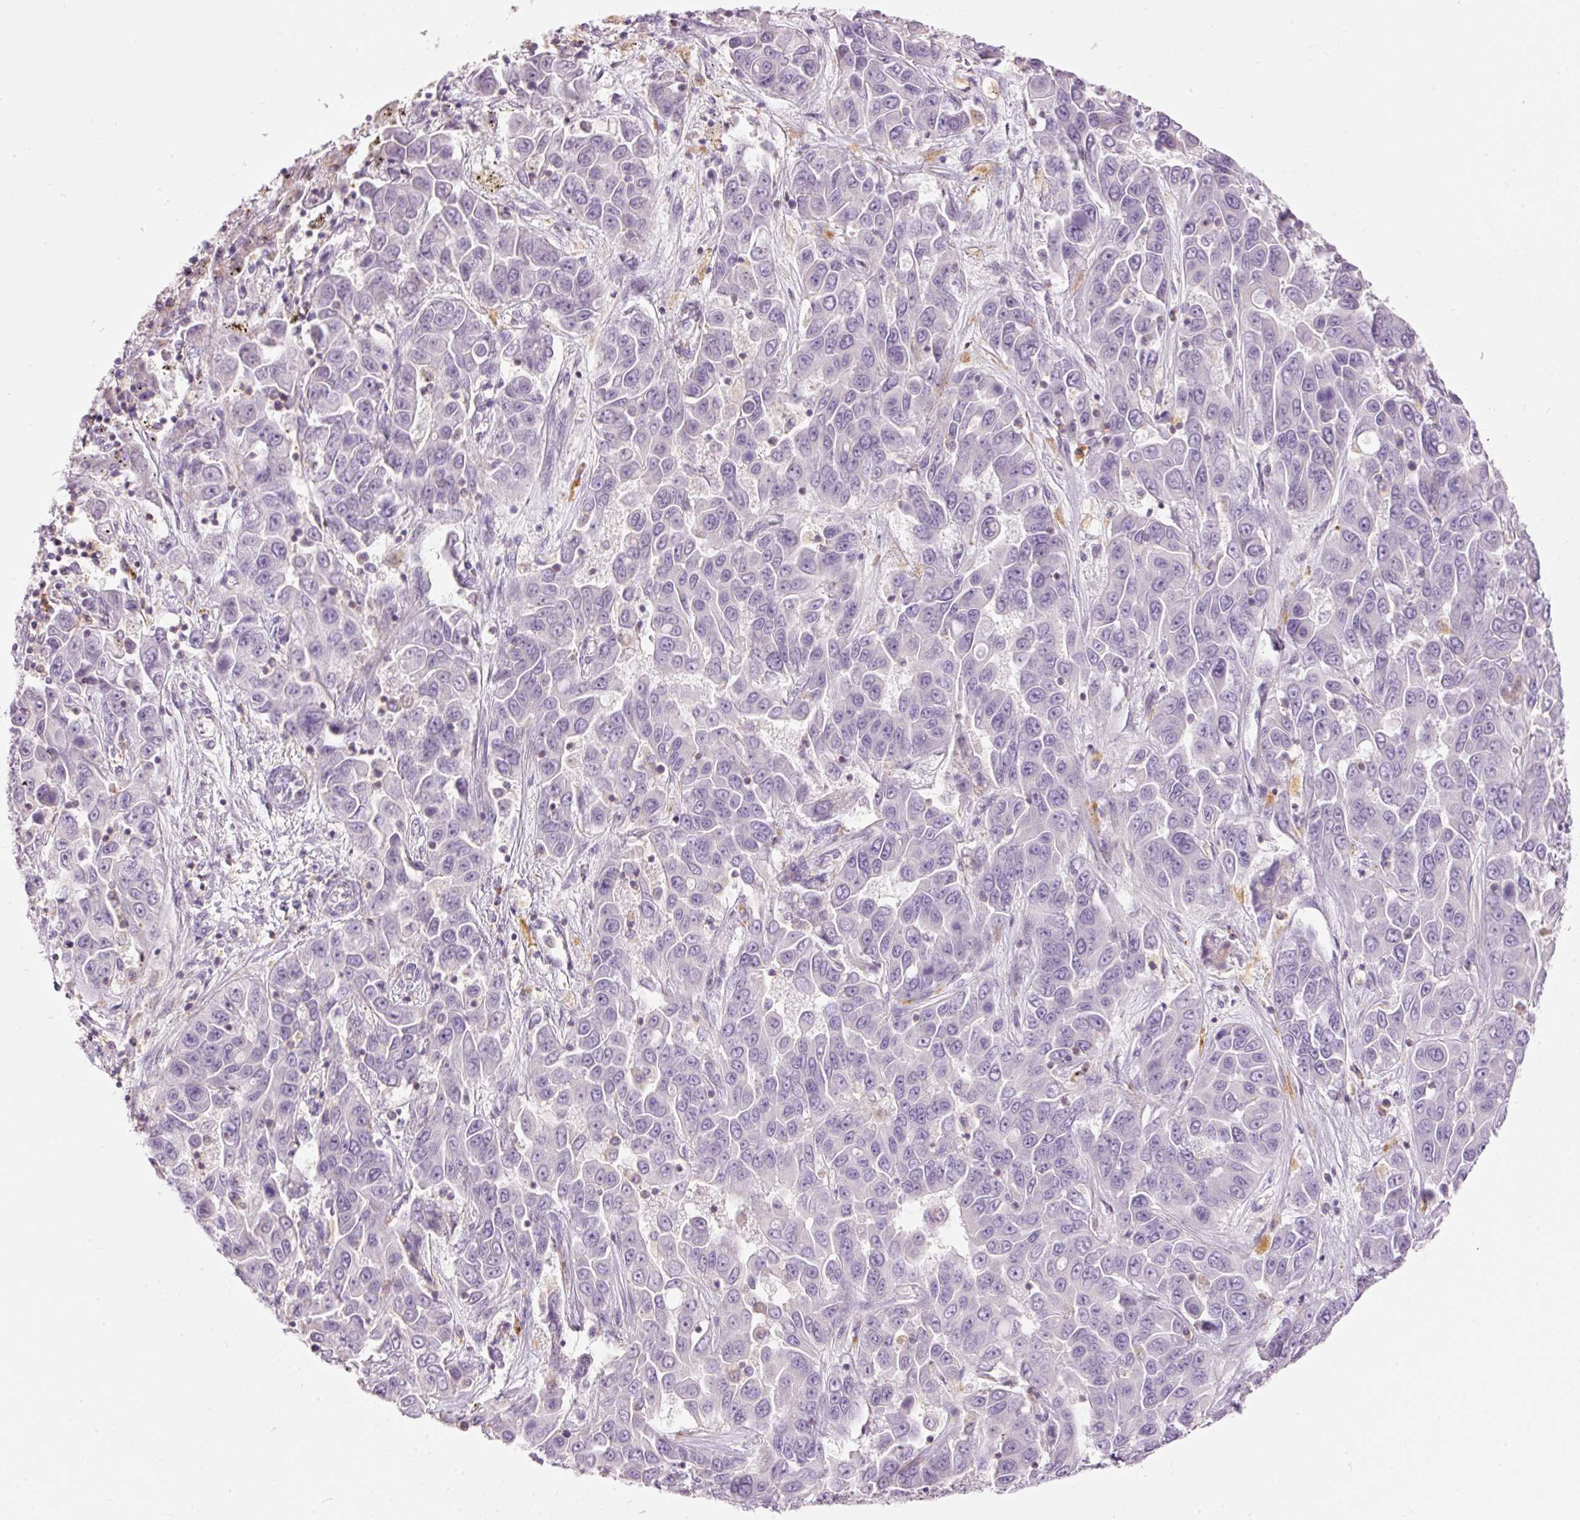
{"staining": {"intensity": "negative", "quantity": "none", "location": "none"}, "tissue": "liver cancer", "cell_type": "Tumor cells", "image_type": "cancer", "snomed": [{"axis": "morphology", "description": "Cholangiocarcinoma"}, {"axis": "topography", "description": "Liver"}], "caption": "Immunohistochemical staining of liver cancer (cholangiocarcinoma) displays no significant expression in tumor cells. Brightfield microscopy of immunohistochemistry stained with DAB (brown) and hematoxylin (blue), captured at high magnification.", "gene": "DOK6", "patient": {"sex": "female", "age": 52}}